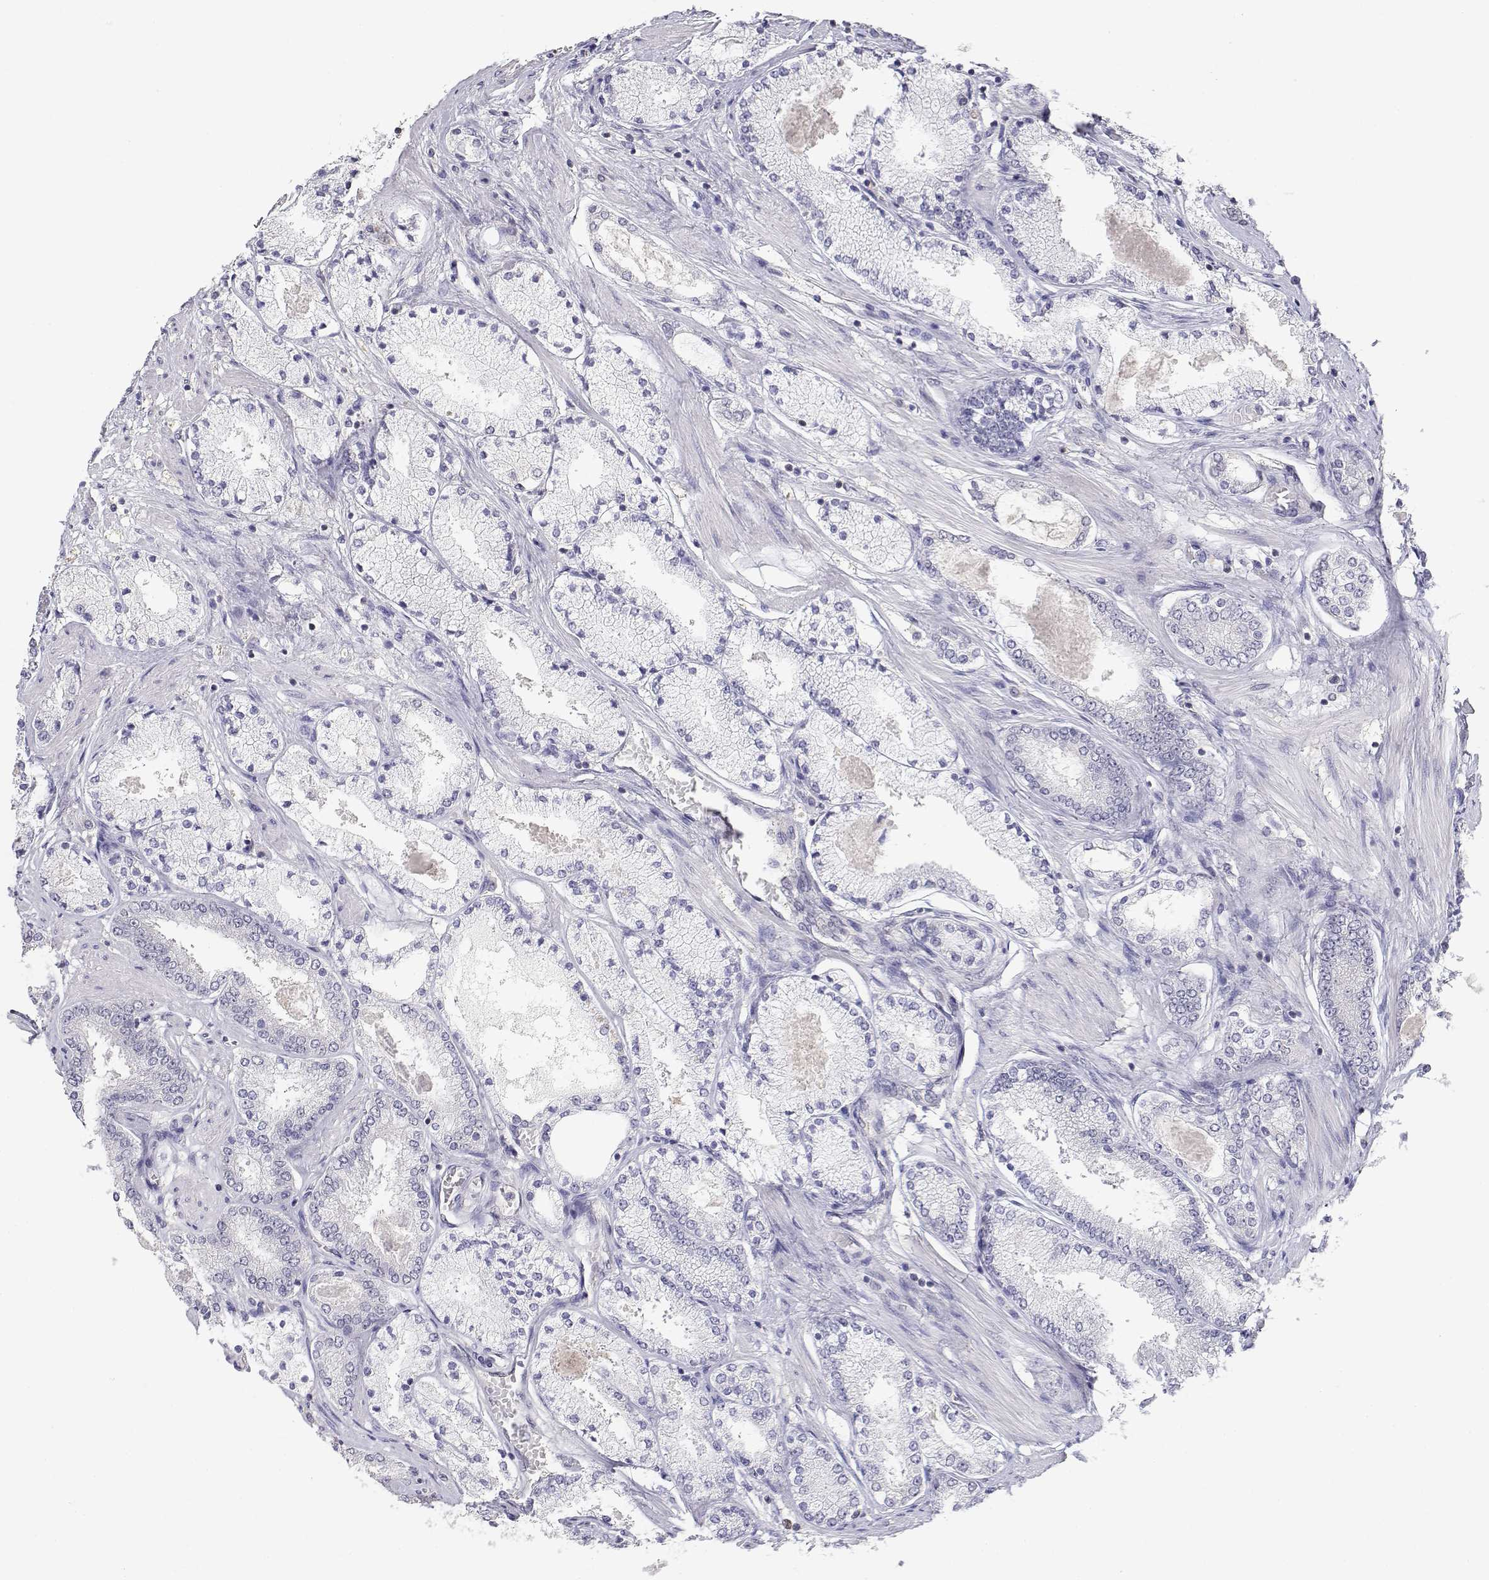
{"staining": {"intensity": "negative", "quantity": "none", "location": "none"}, "tissue": "prostate cancer", "cell_type": "Tumor cells", "image_type": "cancer", "snomed": [{"axis": "morphology", "description": "Adenocarcinoma, High grade"}, {"axis": "topography", "description": "Prostate"}], "caption": "A high-resolution micrograph shows IHC staining of prostate adenocarcinoma (high-grade), which shows no significant staining in tumor cells.", "gene": "ADA", "patient": {"sex": "male", "age": 63}}